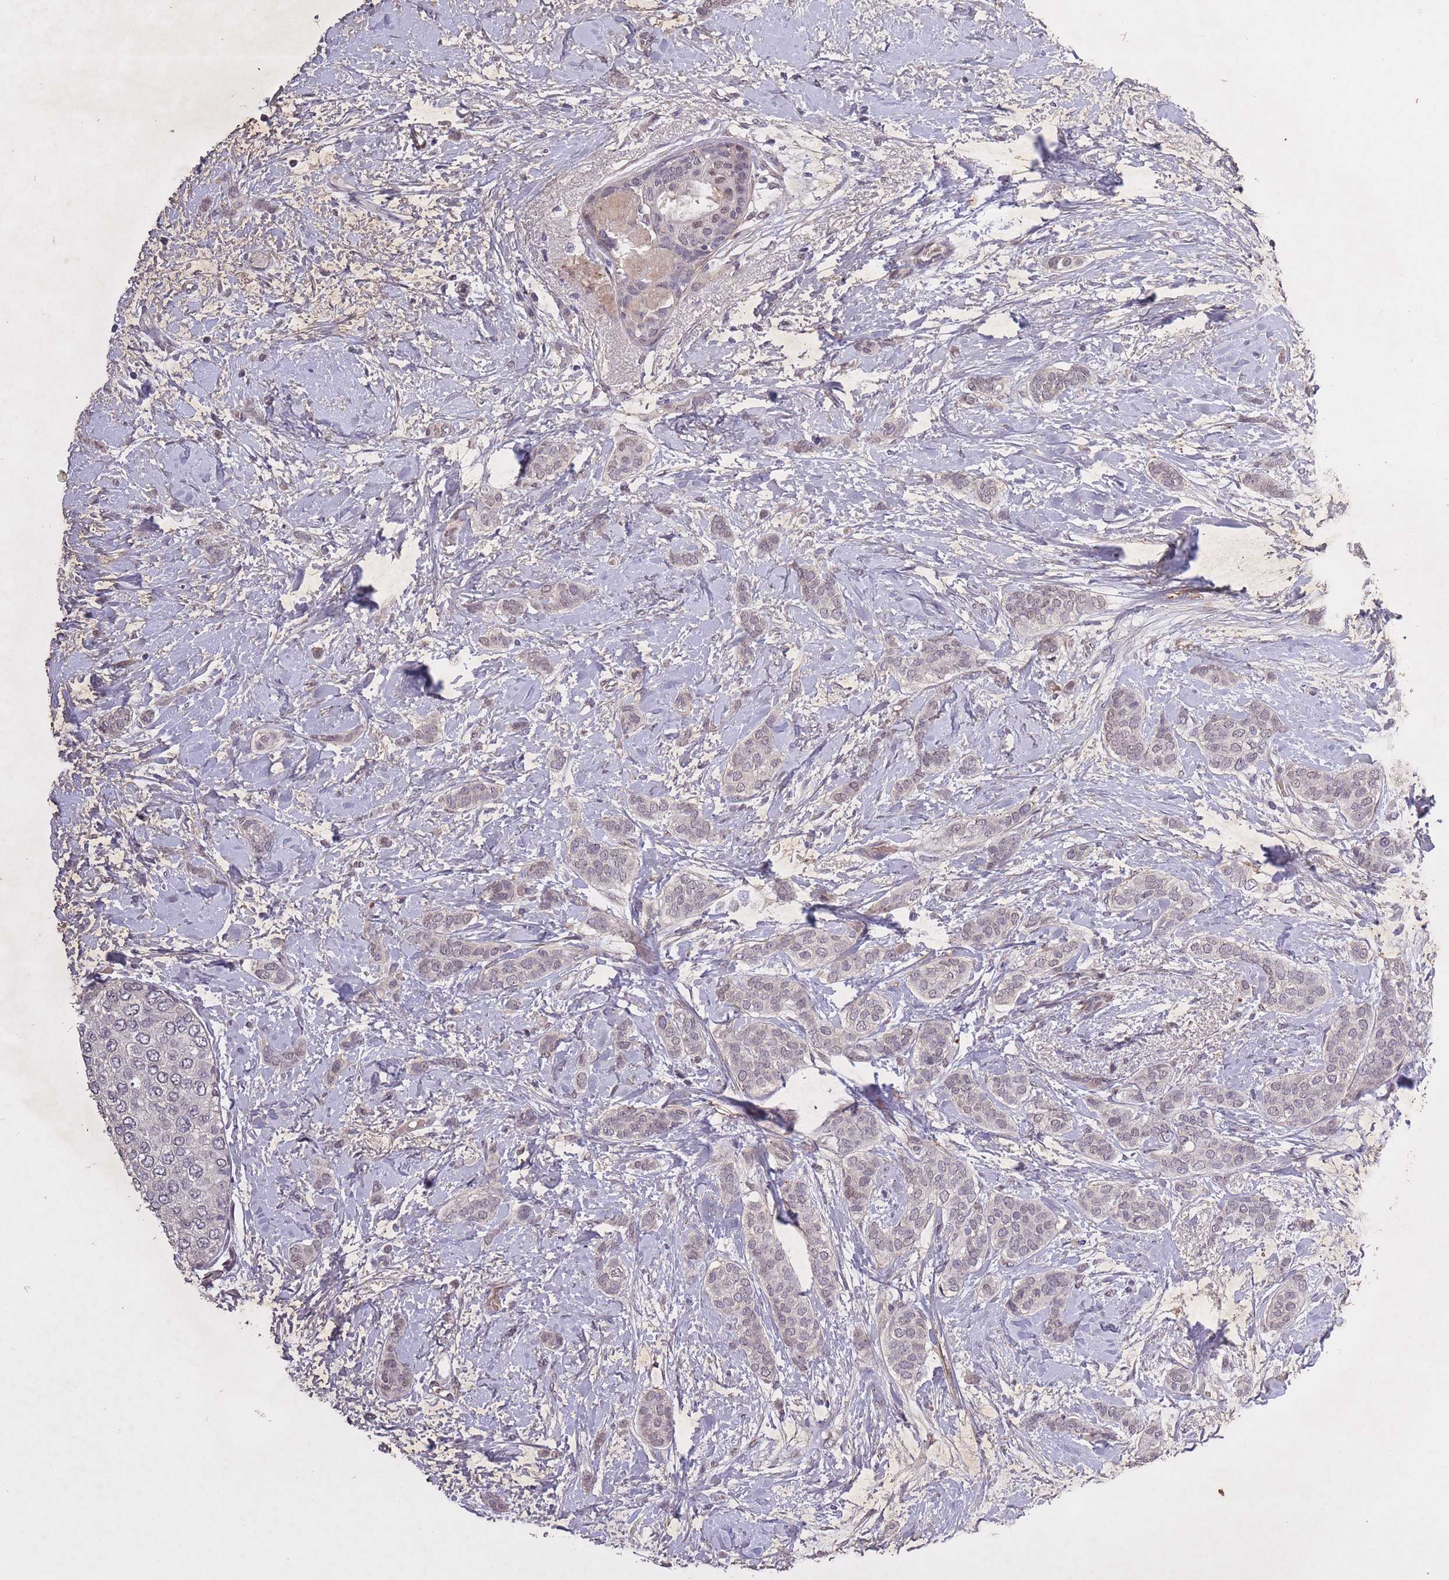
{"staining": {"intensity": "weak", "quantity": "25%-75%", "location": "nuclear"}, "tissue": "breast cancer", "cell_type": "Tumor cells", "image_type": "cancer", "snomed": [{"axis": "morphology", "description": "Duct carcinoma"}, {"axis": "topography", "description": "Breast"}], "caption": "Tumor cells demonstrate weak nuclear staining in approximately 25%-75% of cells in breast cancer (infiltrating ductal carcinoma). The staining is performed using DAB brown chromogen to label protein expression. The nuclei are counter-stained blue using hematoxylin.", "gene": "CBX6", "patient": {"sex": "female", "age": 72}}